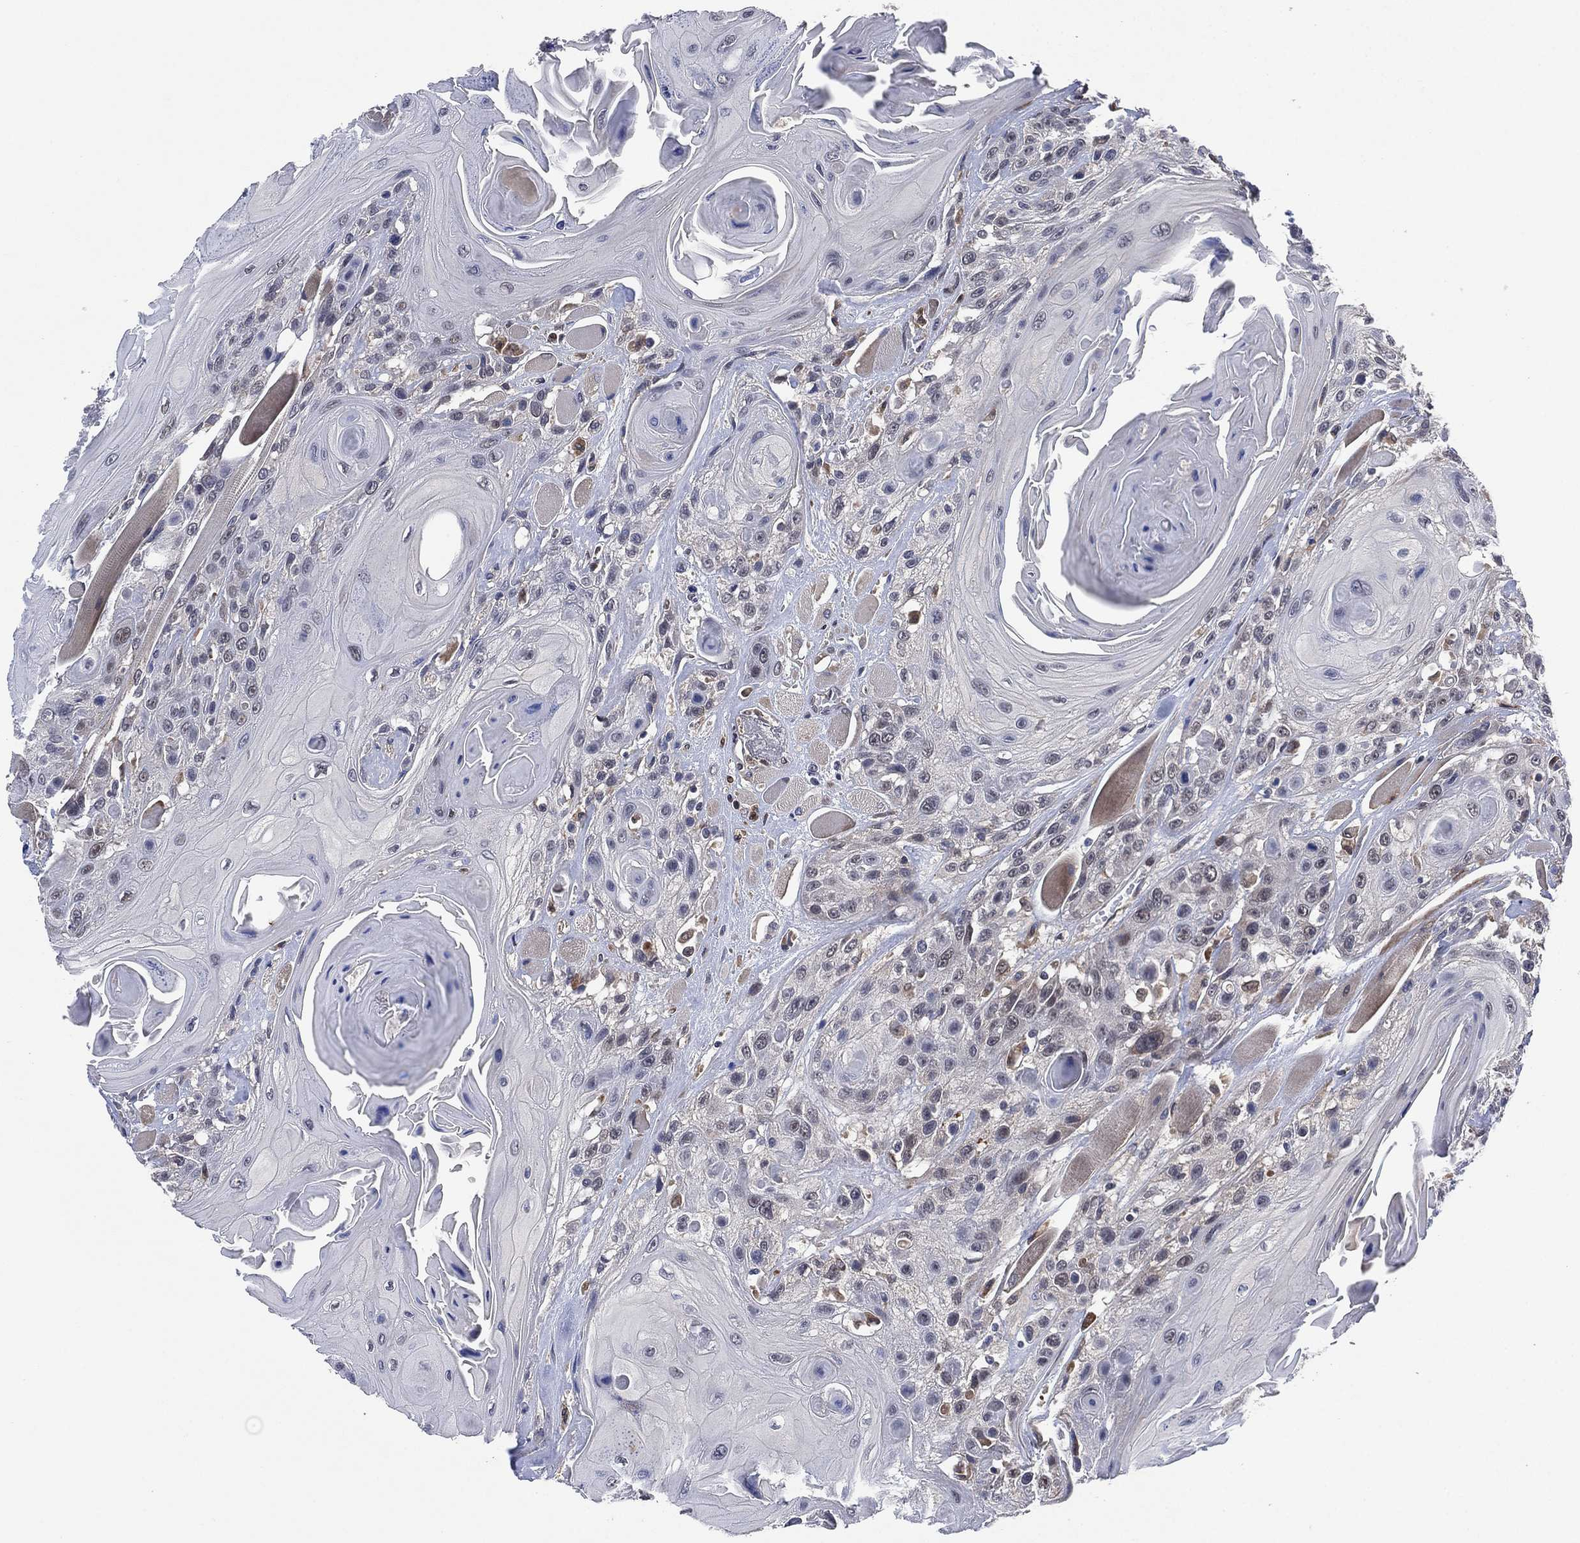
{"staining": {"intensity": "negative", "quantity": "none", "location": "none"}, "tissue": "head and neck cancer", "cell_type": "Tumor cells", "image_type": "cancer", "snomed": [{"axis": "morphology", "description": "Squamous cell carcinoma, NOS"}, {"axis": "topography", "description": "Head-Neck"}], "caption": "A high-resolution histopathology image shows IHC staining of head and neck cancer (squamous cell carcinoma), which exhibits no significant staining in tumor cells.", "gene": "FES", "patient": {"sex": "female", "age": 59}}